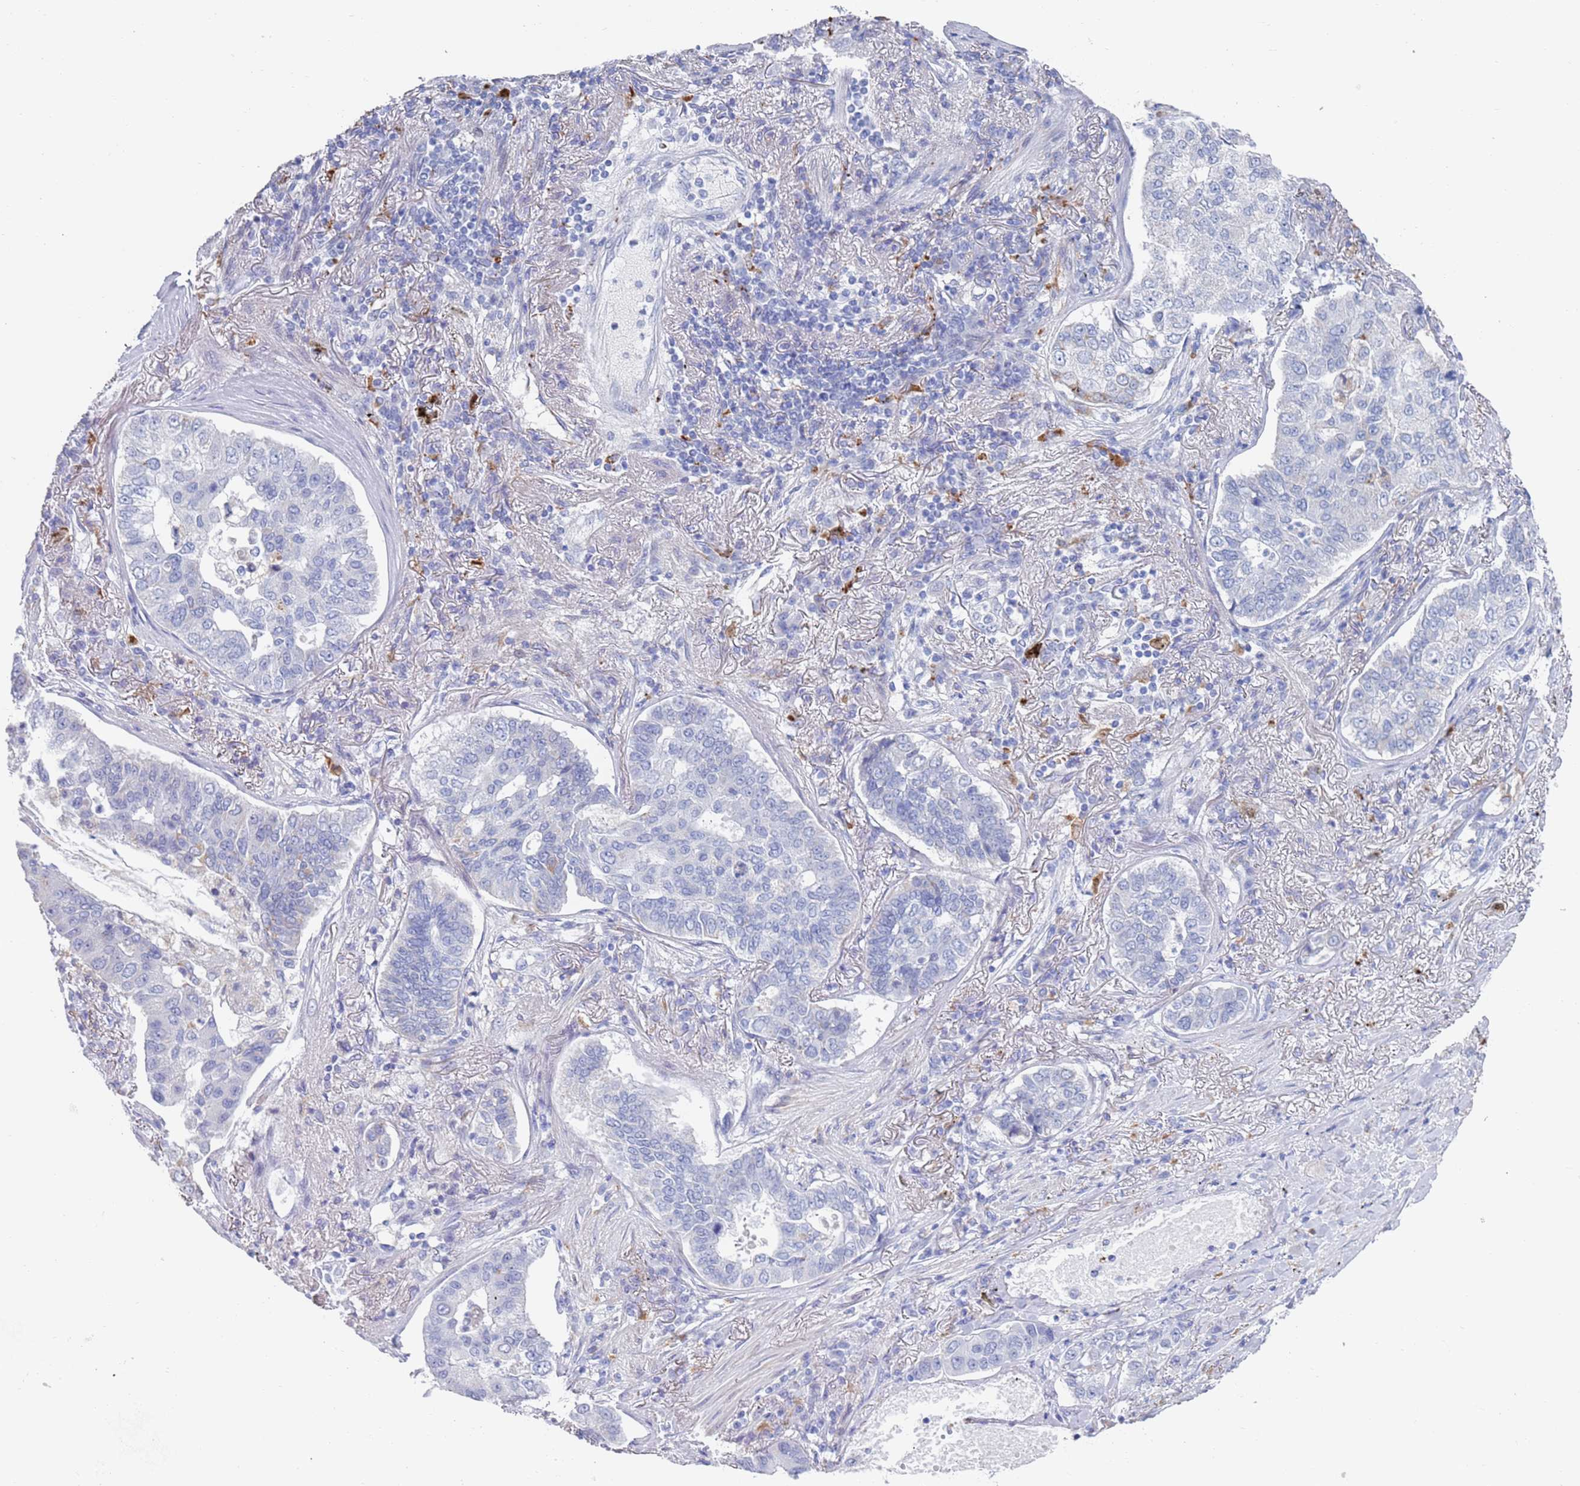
{"staining": {"intensity": "negative", "quantity": "none", "location": "none"}, "tissue": "lung cancer", "cell_type": "Tumor cells", "image_type": "cancer", "snomed": [{"axis": "morphology", "description": "Adenocarcinoma, NOS"}, {"axis": "topography", "description": "Lung"}], "caption": "High power microscopy image of an immunohistochemistry (IHC) histopathology image of adenocarcinoma (lung), revealing no significant expression in tumor cells.", "gene": "FUCA1", "patient": {"sex": "male", "age": 49}}